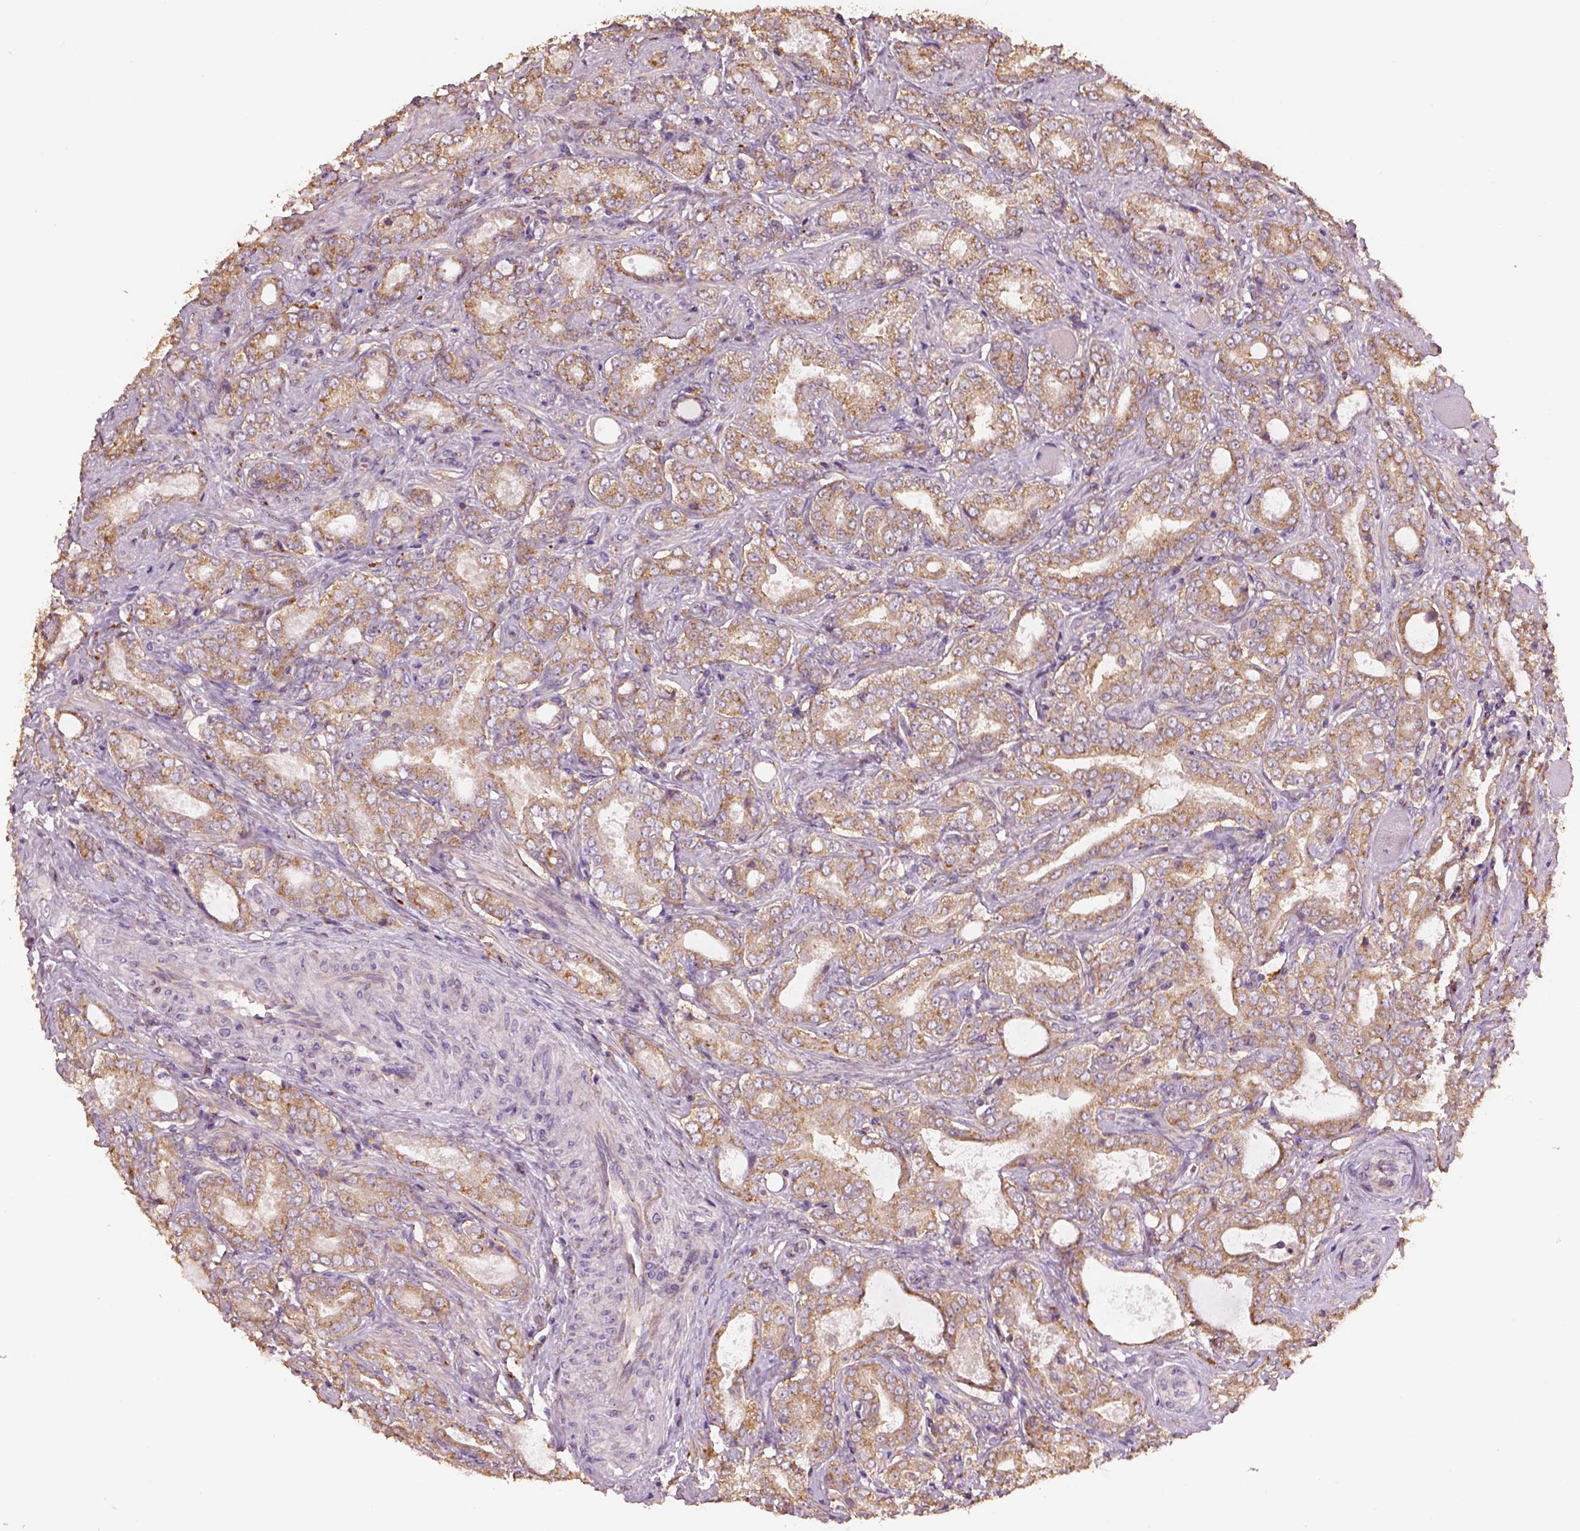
{"staining": {"intensity": "moderate", "quantity": ">75%", "location": "cytoplasmic/membranous"}, "tissue": "prostate cancer", "cell_type": "Tumor cells", "image_type": "cancer", "snomed": [{"axis": "morphology", "description": "Adenocarcinoma, NOS"}, {"axis": "topography", "description": "Prostate"}], "caption": "Immunohistochemistry photomicrograph of human prostate cancer stained for a protein (brown), which exhibits medium levels of moderate cytoplasmic/membranous staining in approximately >75% of tumor cells.", "gene": "AP1B1", "patient": {"sex": "male", "age": 64}}